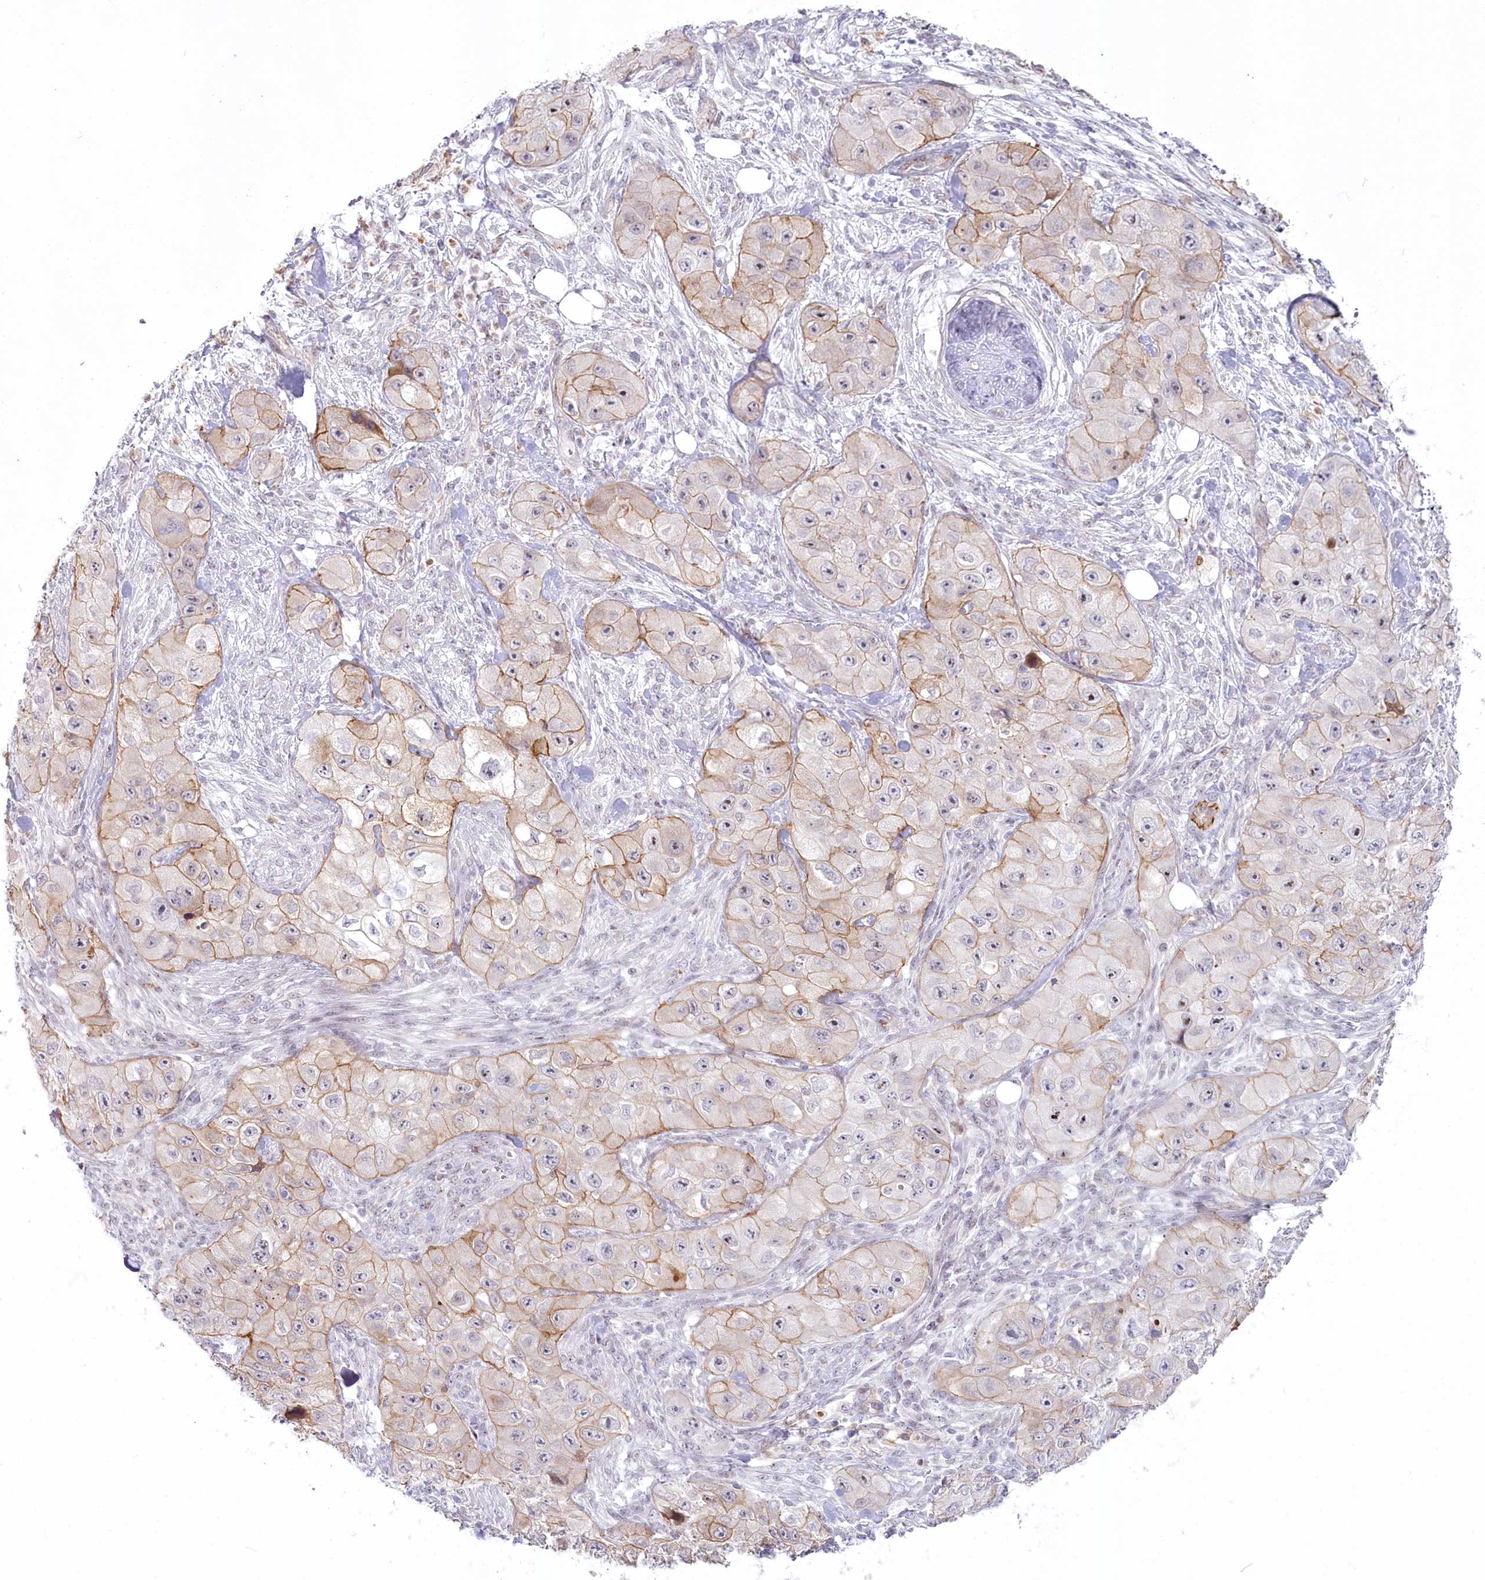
{"staining": {"intensity": "moderate", "quantity": "25%-75%", "location": "cytoplasmic/membranous"}, "tissue": "skin cancer", "cell_type": "Tumor cells", "image_type": "cancer", "snomed": [{"axis": "morphology", "description": "Squamous cell carcinoma, NOS"}, {"axis": "topography", "description": "Skin"}, {"axis": "topography", "description": "Subcutis"}], "caption": "A micrograph of skin cancer (squamous cell carcinoma) stained for a protein shows moderate cytoplasmic/membranous brown staining in tumor cells.", "gene": "ABHD8", "patient": {"sex": "male", "age": 73}}